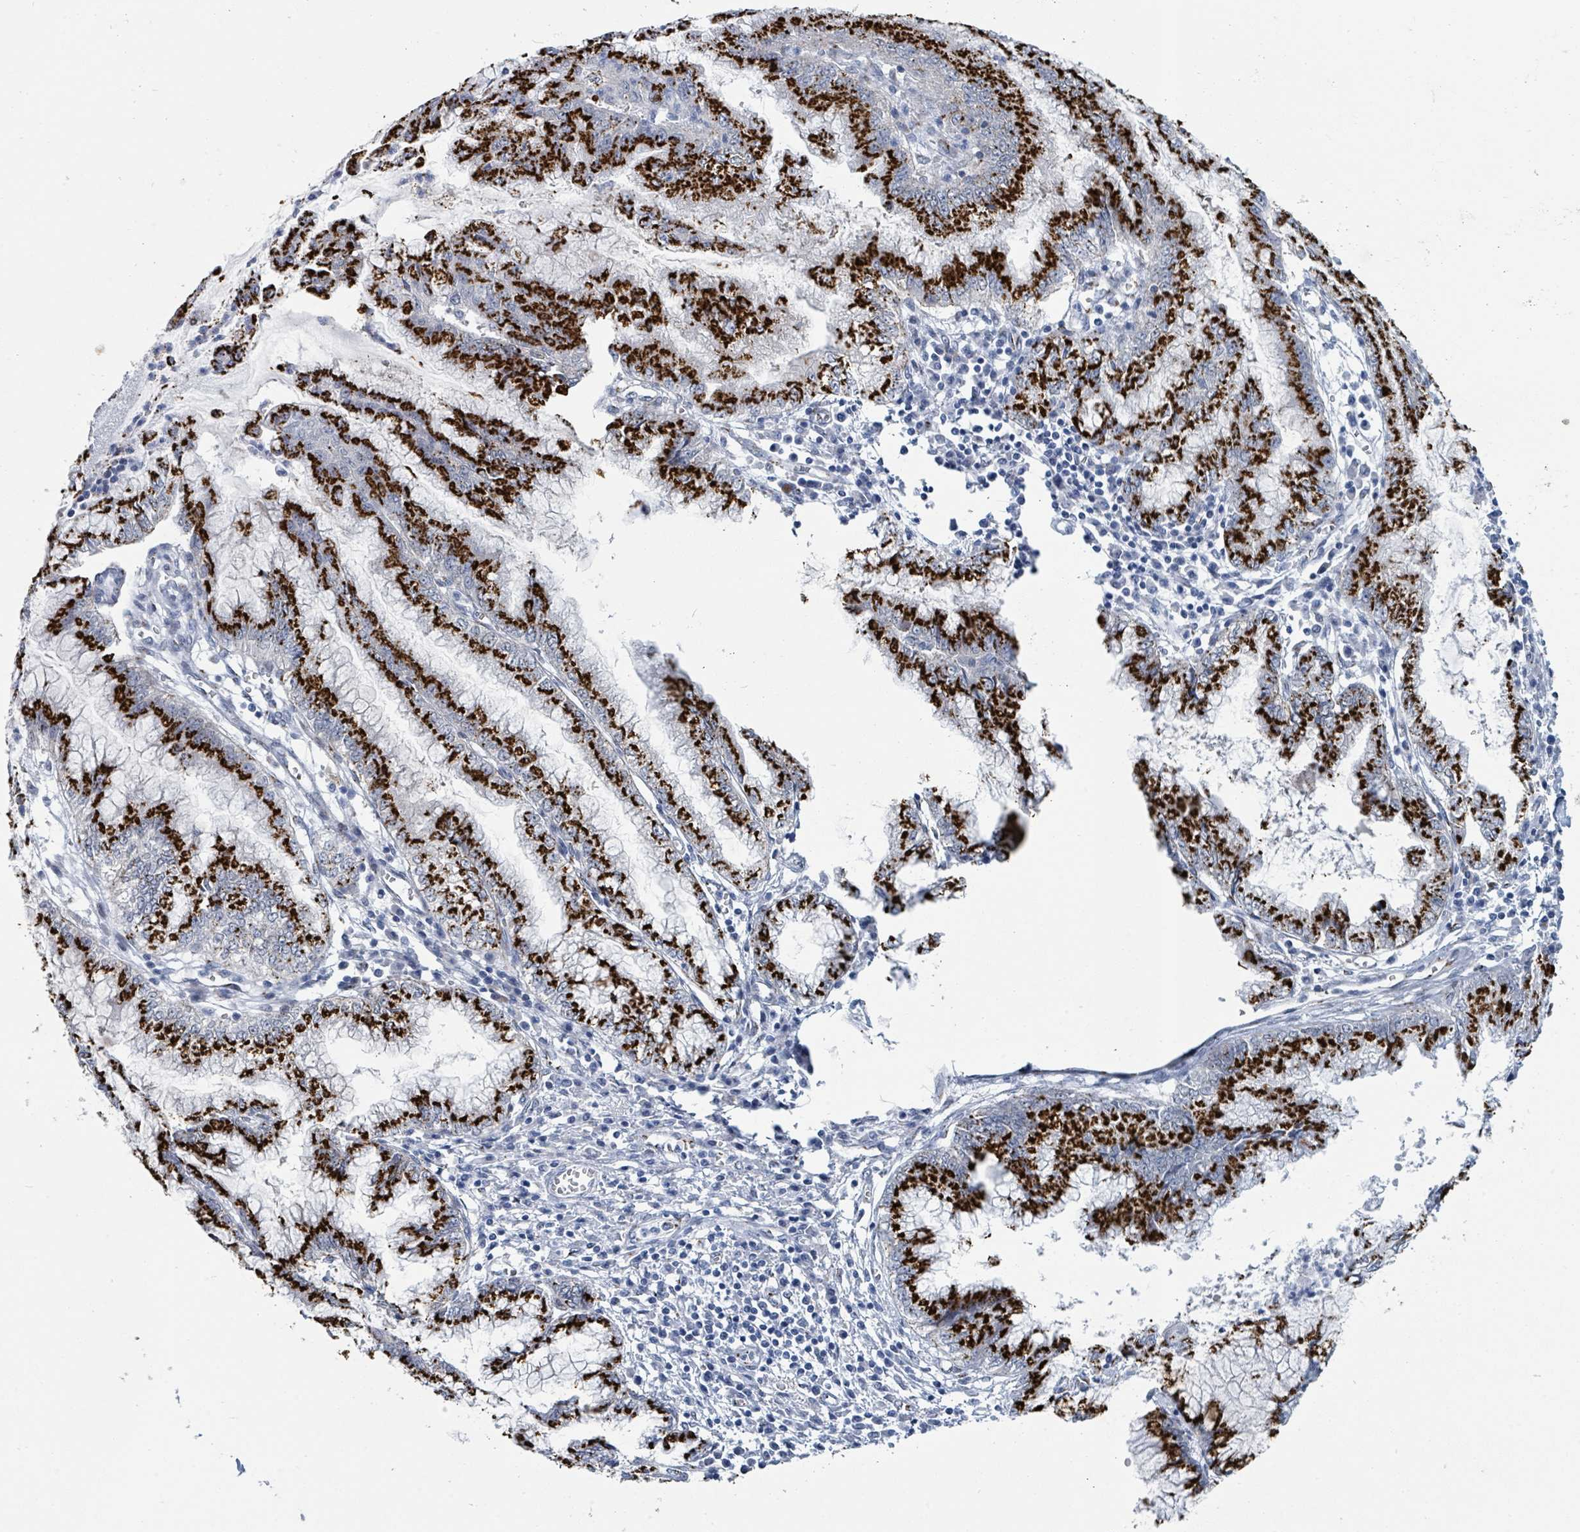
{"staining": {"intensity": "strong", "quantity": "25%-75%", "location": "cytoplasmic/membranous"}, "tissue": "pancreatic cancer", "cell_type": "Tumor cells", "image_type": "cancer", "snomed": [{"axis": "morphology", "description": "Adenocarcinoma, NOS"}, {"axis": "topography", "description": "Pancreas"}], "caption": "A brown stain labels strong cytoplasmic/membranous expression of a protein in human pancreatic adenocarcinoma tumor cells.", "gene": "DCAF5", "patient": {"sex": "male", "age": 73}}